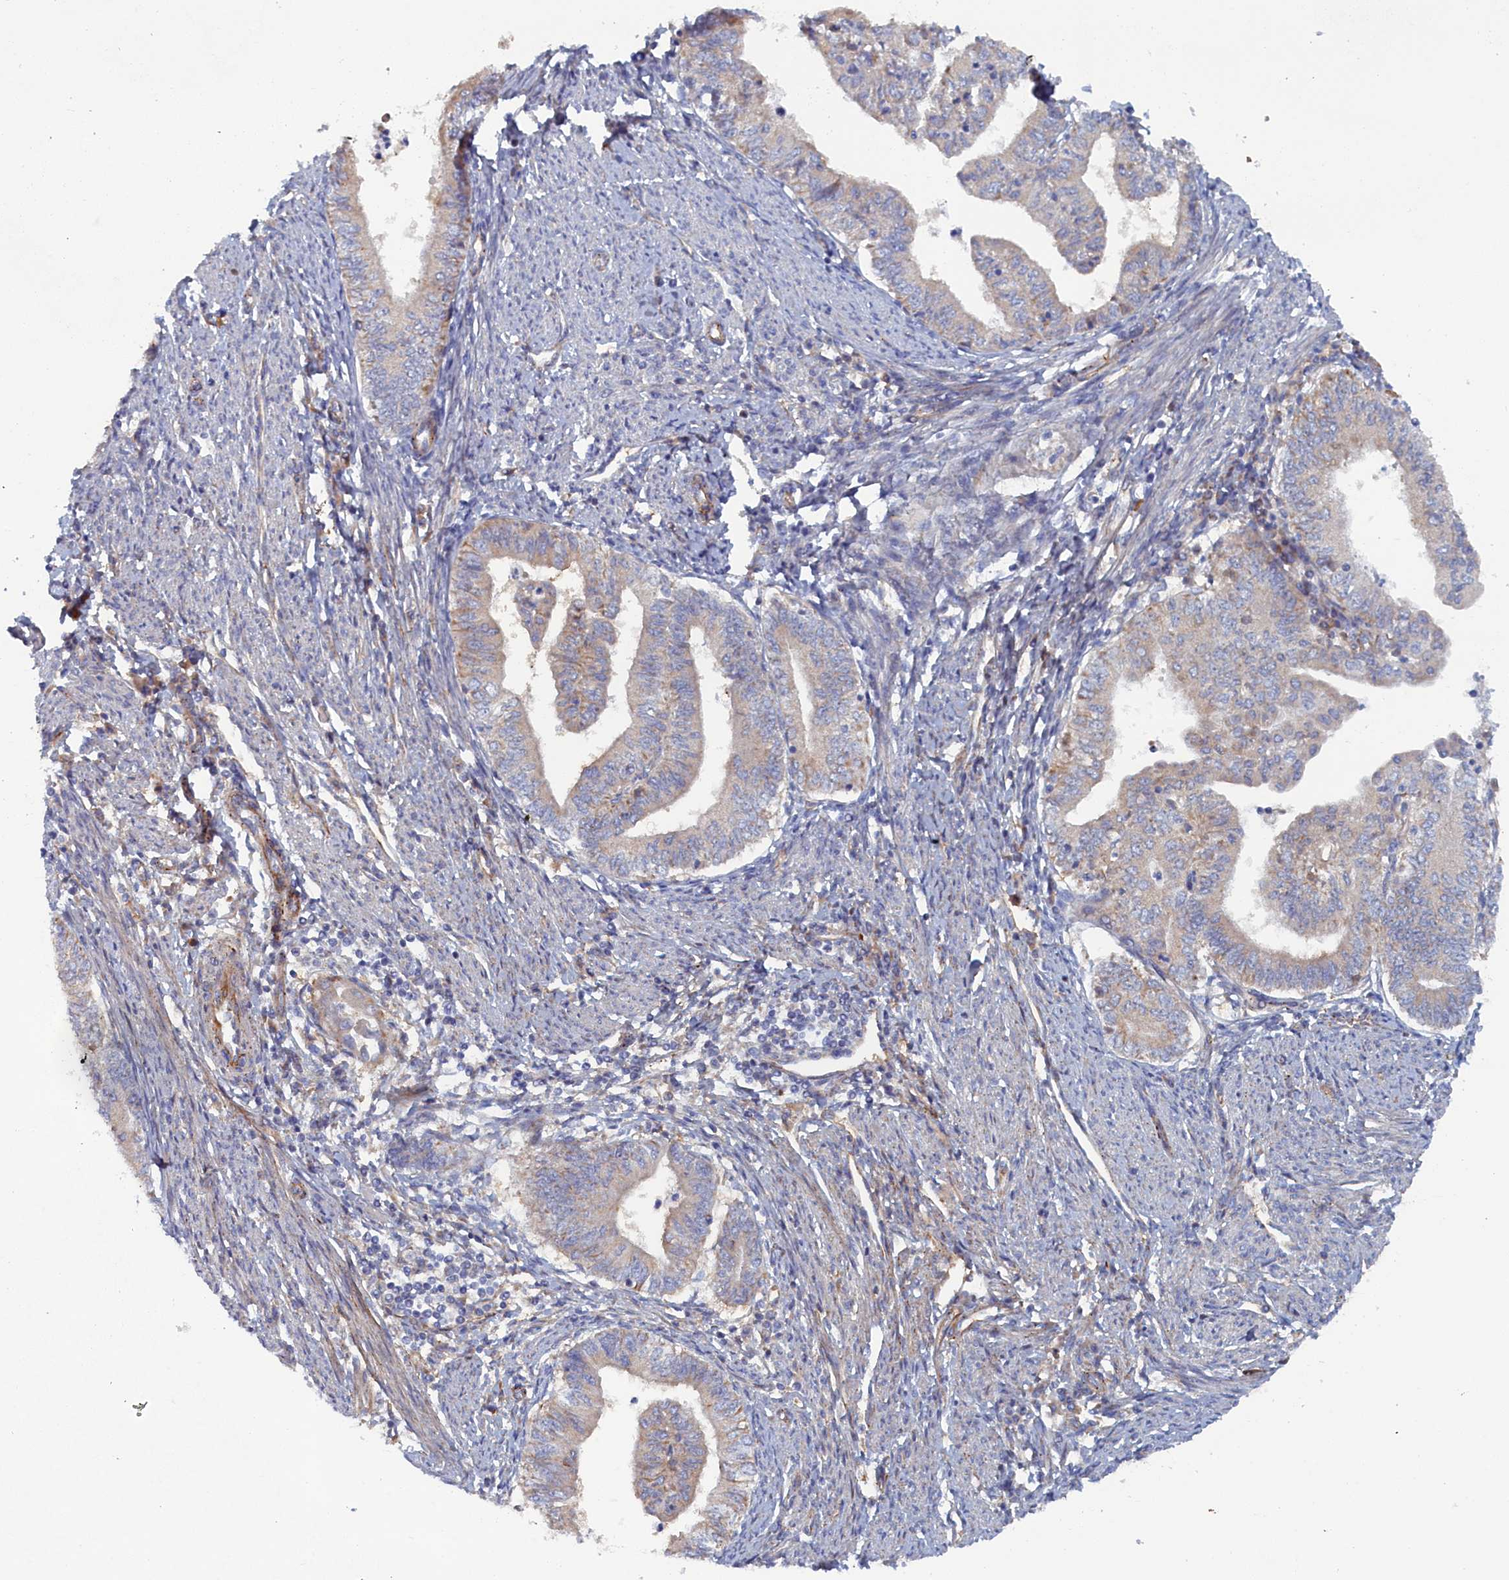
{"staining": {"intensity": "weak", "quantity": "<25%", "location": "cytoplasmic/membranous"}, "tissue": "endometrial cancer", "cell_type": "Tumor cells", "image_type": "cancer", "snomed": [{"axis": "morphology", "description": "Adenocarcinoma, NOS"}, {"axis": "topography", "description": "Endometrium"}], "caption": "An image of endometrial cancer (adenocarcinoma) stained for a protein demonstrates no brown staining in tumor cells.", "gene": "TMEM196", "patient": {"sex": "female", "age": 66}}